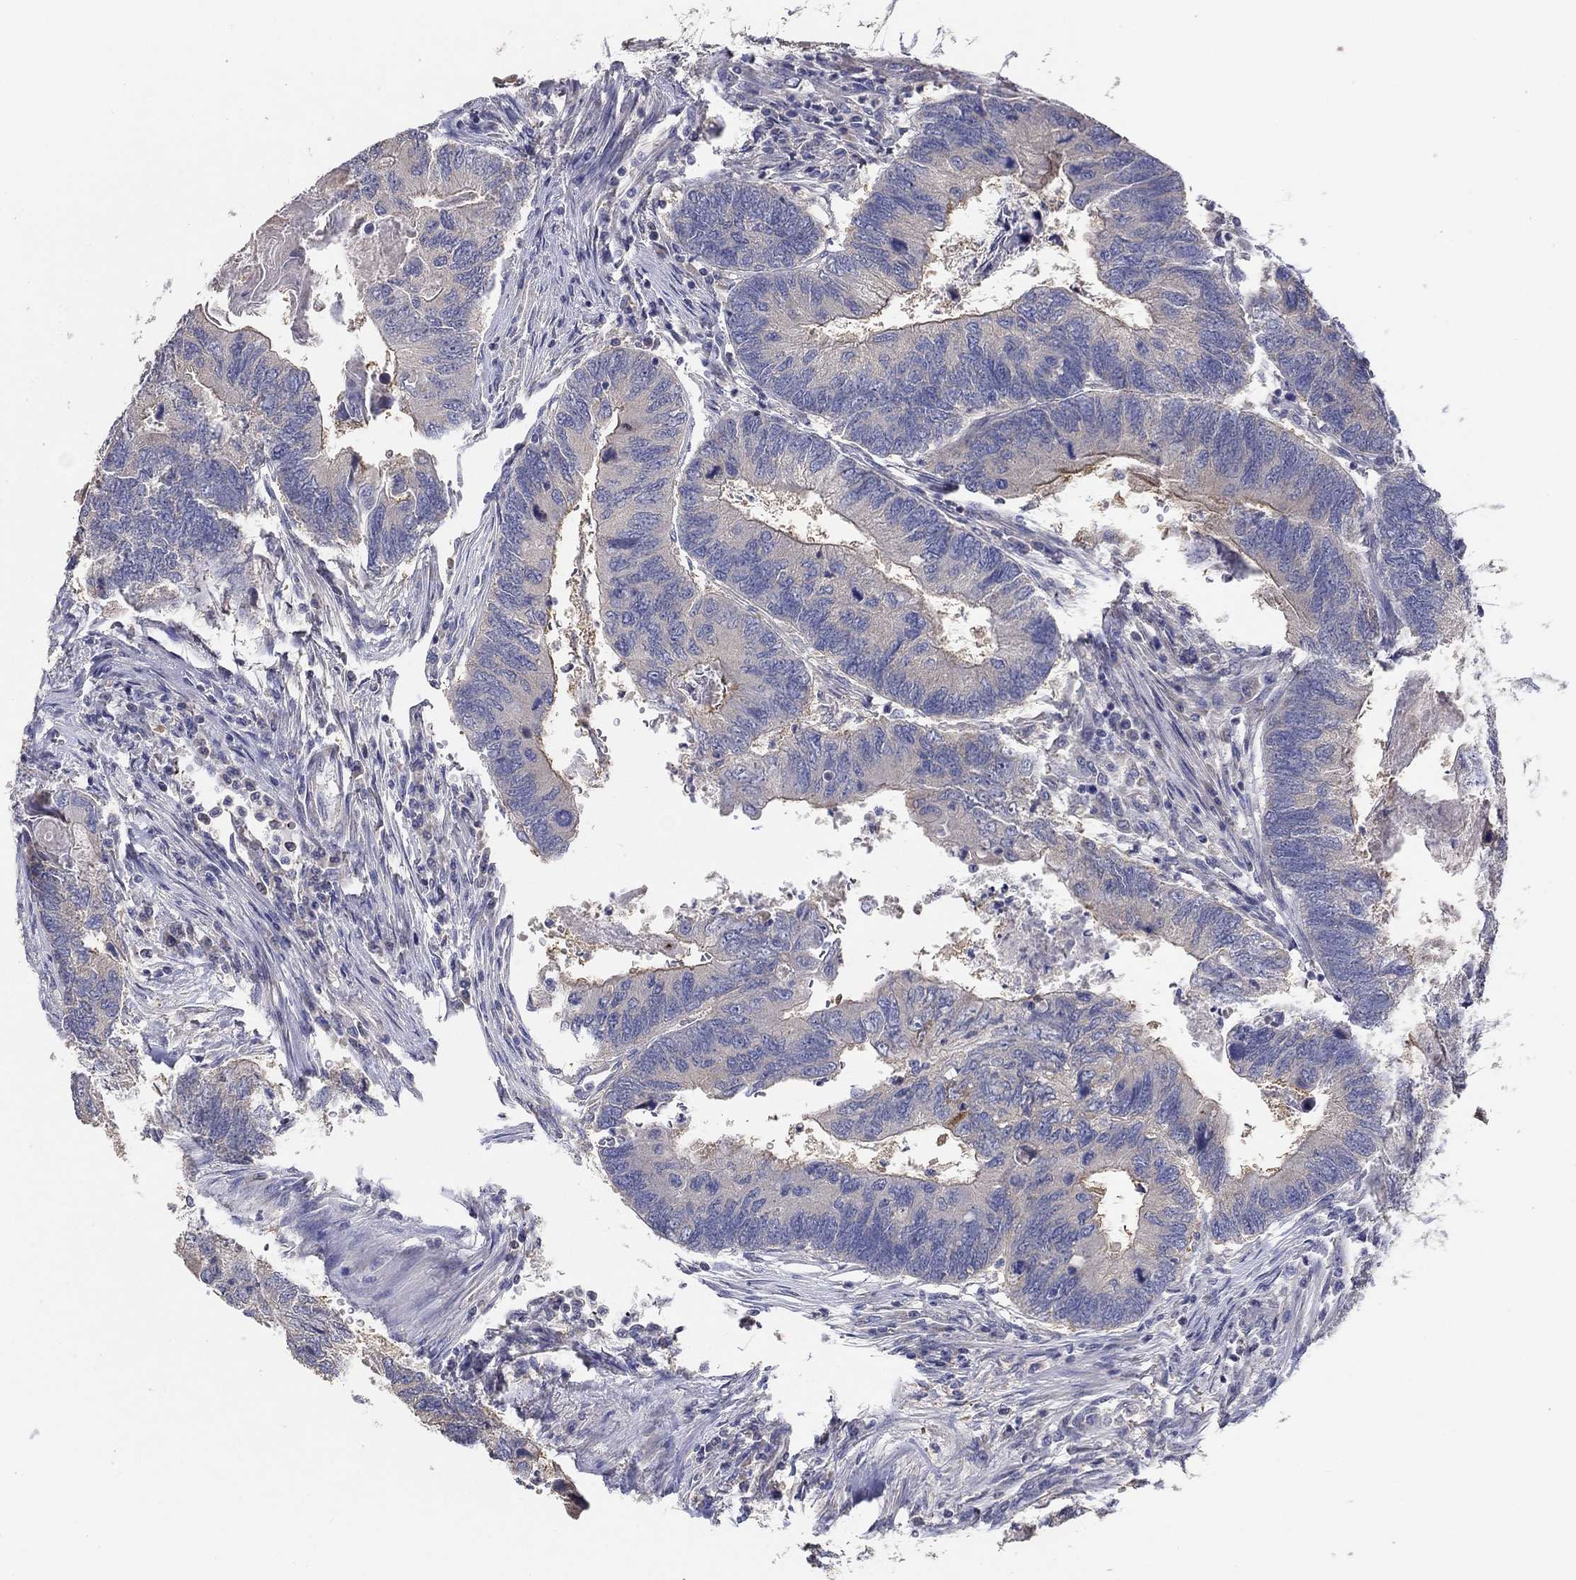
{"staining": {"intensity": "weak", "quantity": "<25%", "location": "cytoplasmic/membranous"}, "tissue": "colorectal cancer", "cell_type": "Tumor cells", "image_type": "cancer", "snomed": [{"axis": "morphology", "description": "Adenocarcinoma, NOS"}, {"axis": "topography", "description": "Colon"}], "caption": "DAB (3,3'-diaminobenzidine) immunohistochemical staining of colorectal cancer (adenocarcinoma) reveals no significant positivity in tumor cells.", "gene": "DOCK3", "patient": {"sex": "female", "age": 67}}